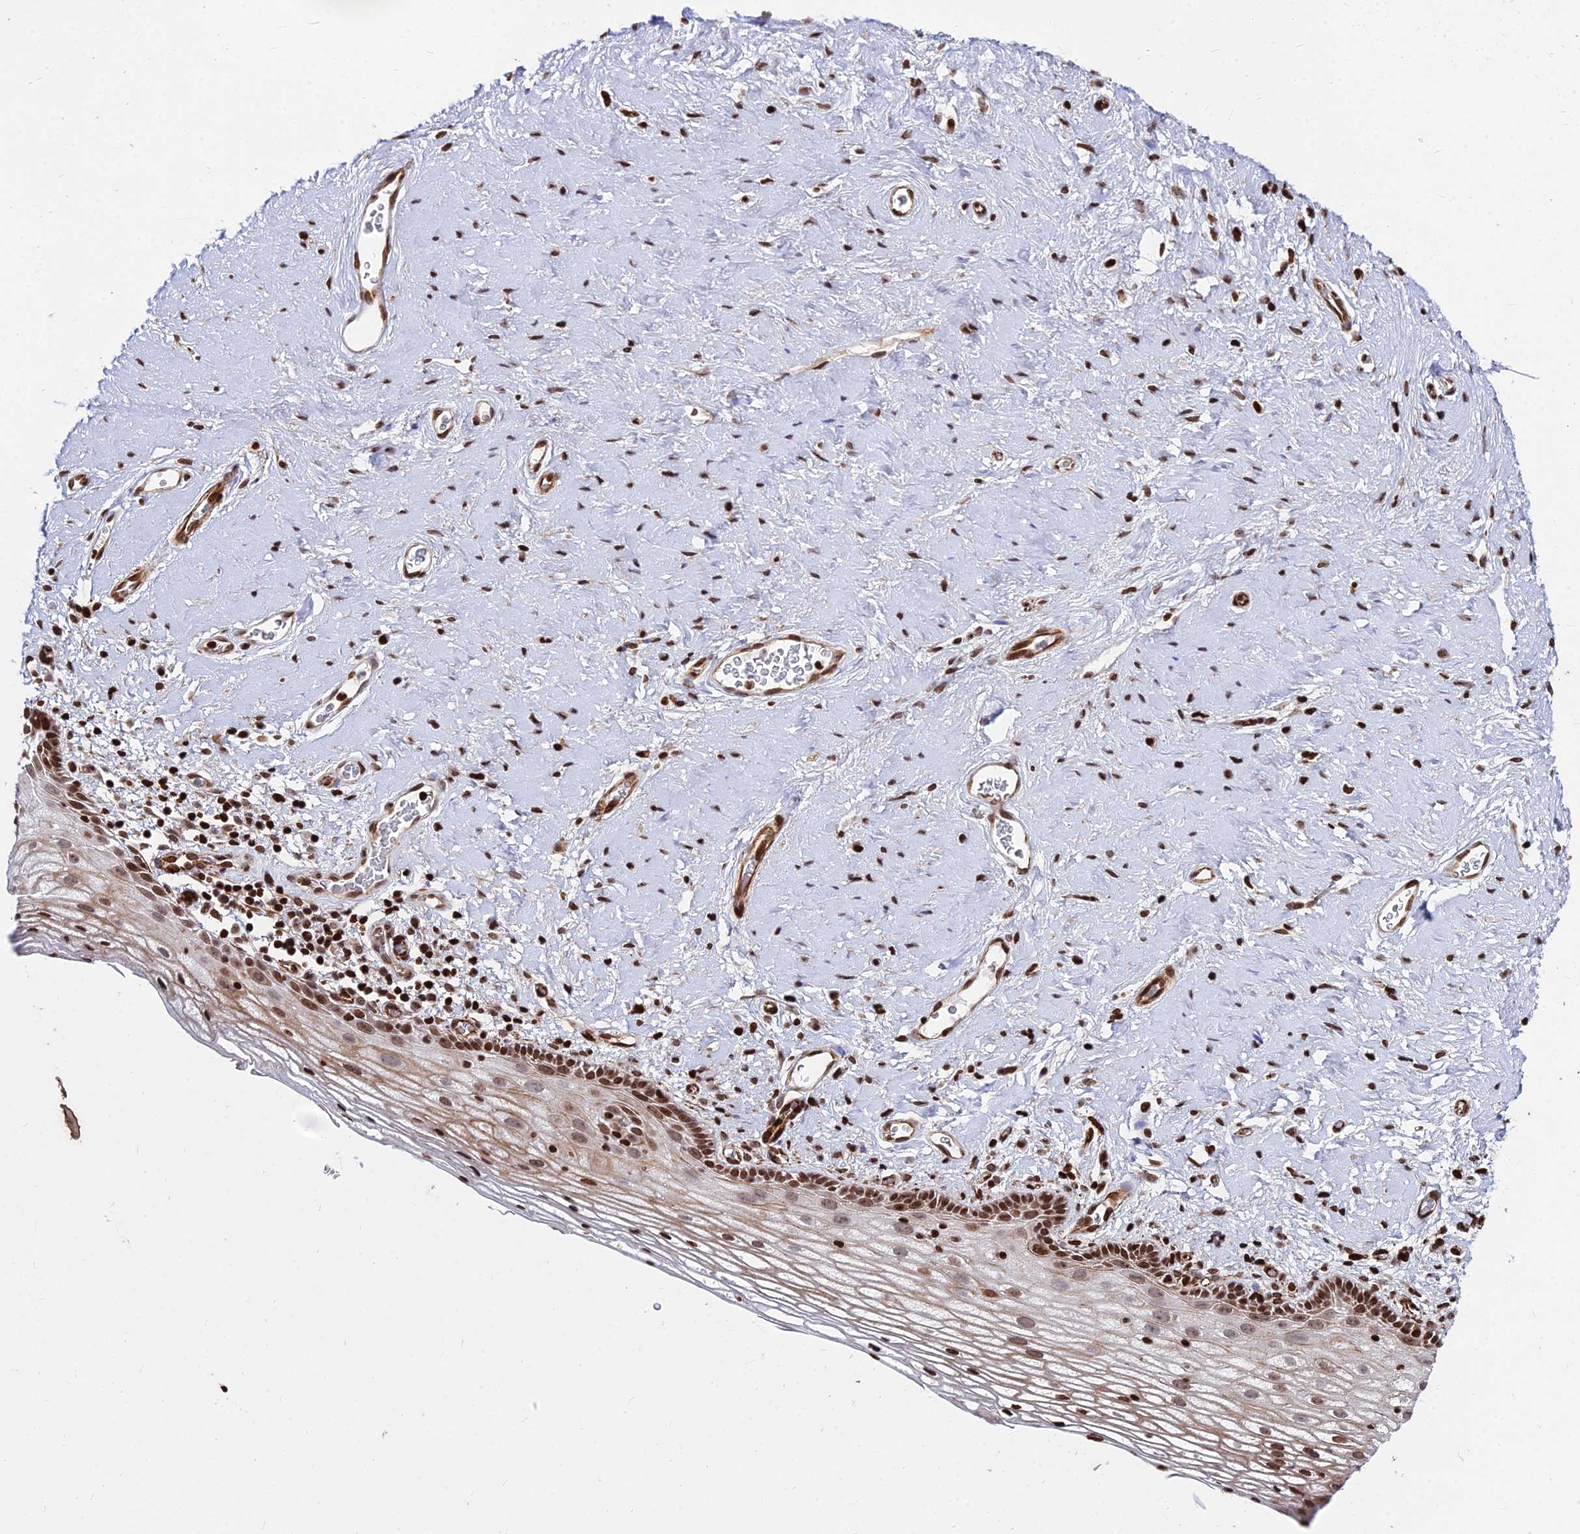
{"staining": {"intensity": "strong", "quantity": "25%-75%", "location": "nuclear"}, "tissue": "vagina", "cell_type": "Squamous epithelial cells", "image_type": "normal", "snomed": [{"axis": "morphology", "description": "Normal tissue, NOS"}, {"axis": "morphology", "description": "Adenocarcinoma, NOS"}, {"axis": "topography", "description": "Rectum"}, {"axis": "topography", "description": "Vagina"}], "caption": "Benign vagina shows strong nuclear positivity in approximately 25%-75% of squamous epithelial cells, visualized by immunohistochemistry. (Brightfield microscopy of DAB IHC at high magnification).", "gene": "NYAP2", "patient": {"sex": "female", "age": 71}}